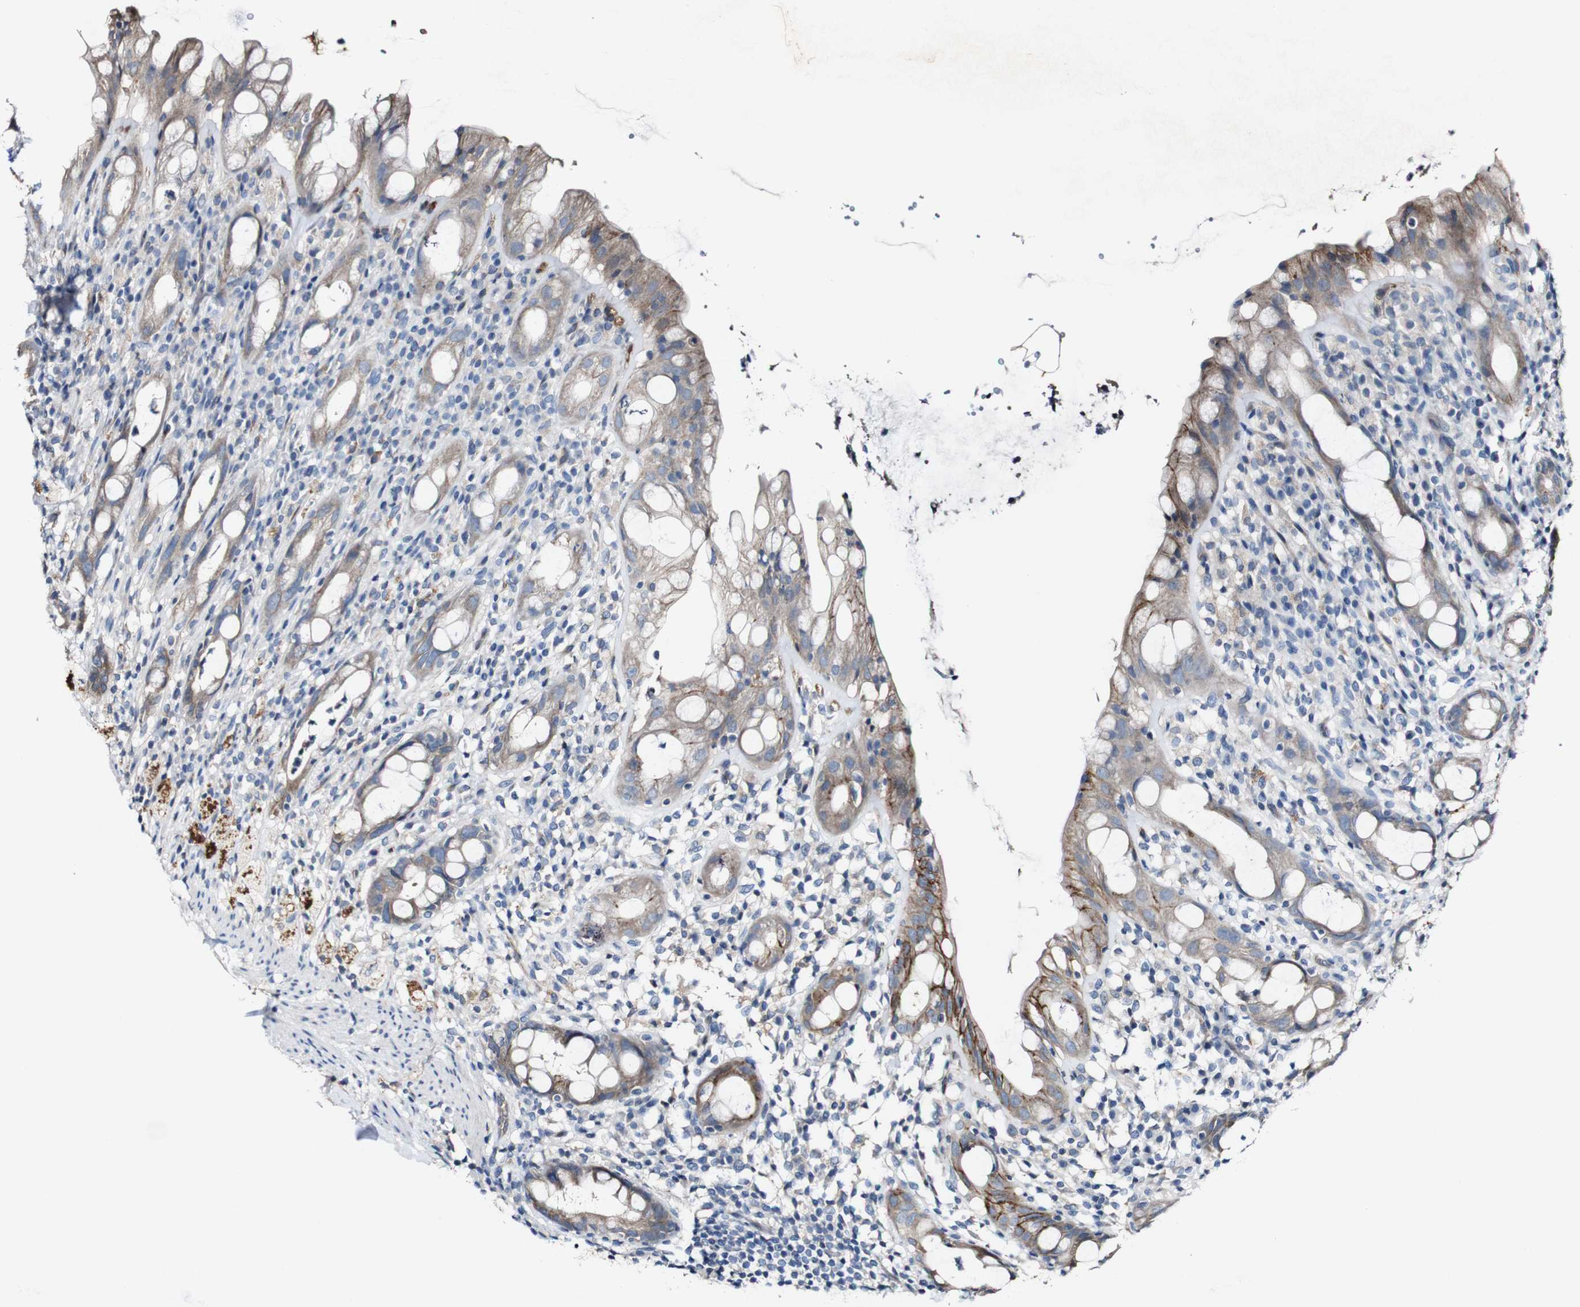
{"staining": {"intensity": "moderate", "quantity": "25%-75%", "location": "cytoplasmic/membranous"}, "tissue": "rectum", "cell_type": "Glandular cells", "image_type": "normal", "snomed": [{"axis": "morphology", "description": "Normal tissue, NOS"}, {"axis": "topography", "description": "Rectum"}], "caption": "A brown stain highlights moderate cytoplasmic/membranous expression of a protein in glandular cells of benign rectum. Immunohistochemistry (ihc) stains the protein in brown and the nuclei are stained blue.", "gene": "GRAMD1A", "patient": {"sex": "male", "age": 44}}